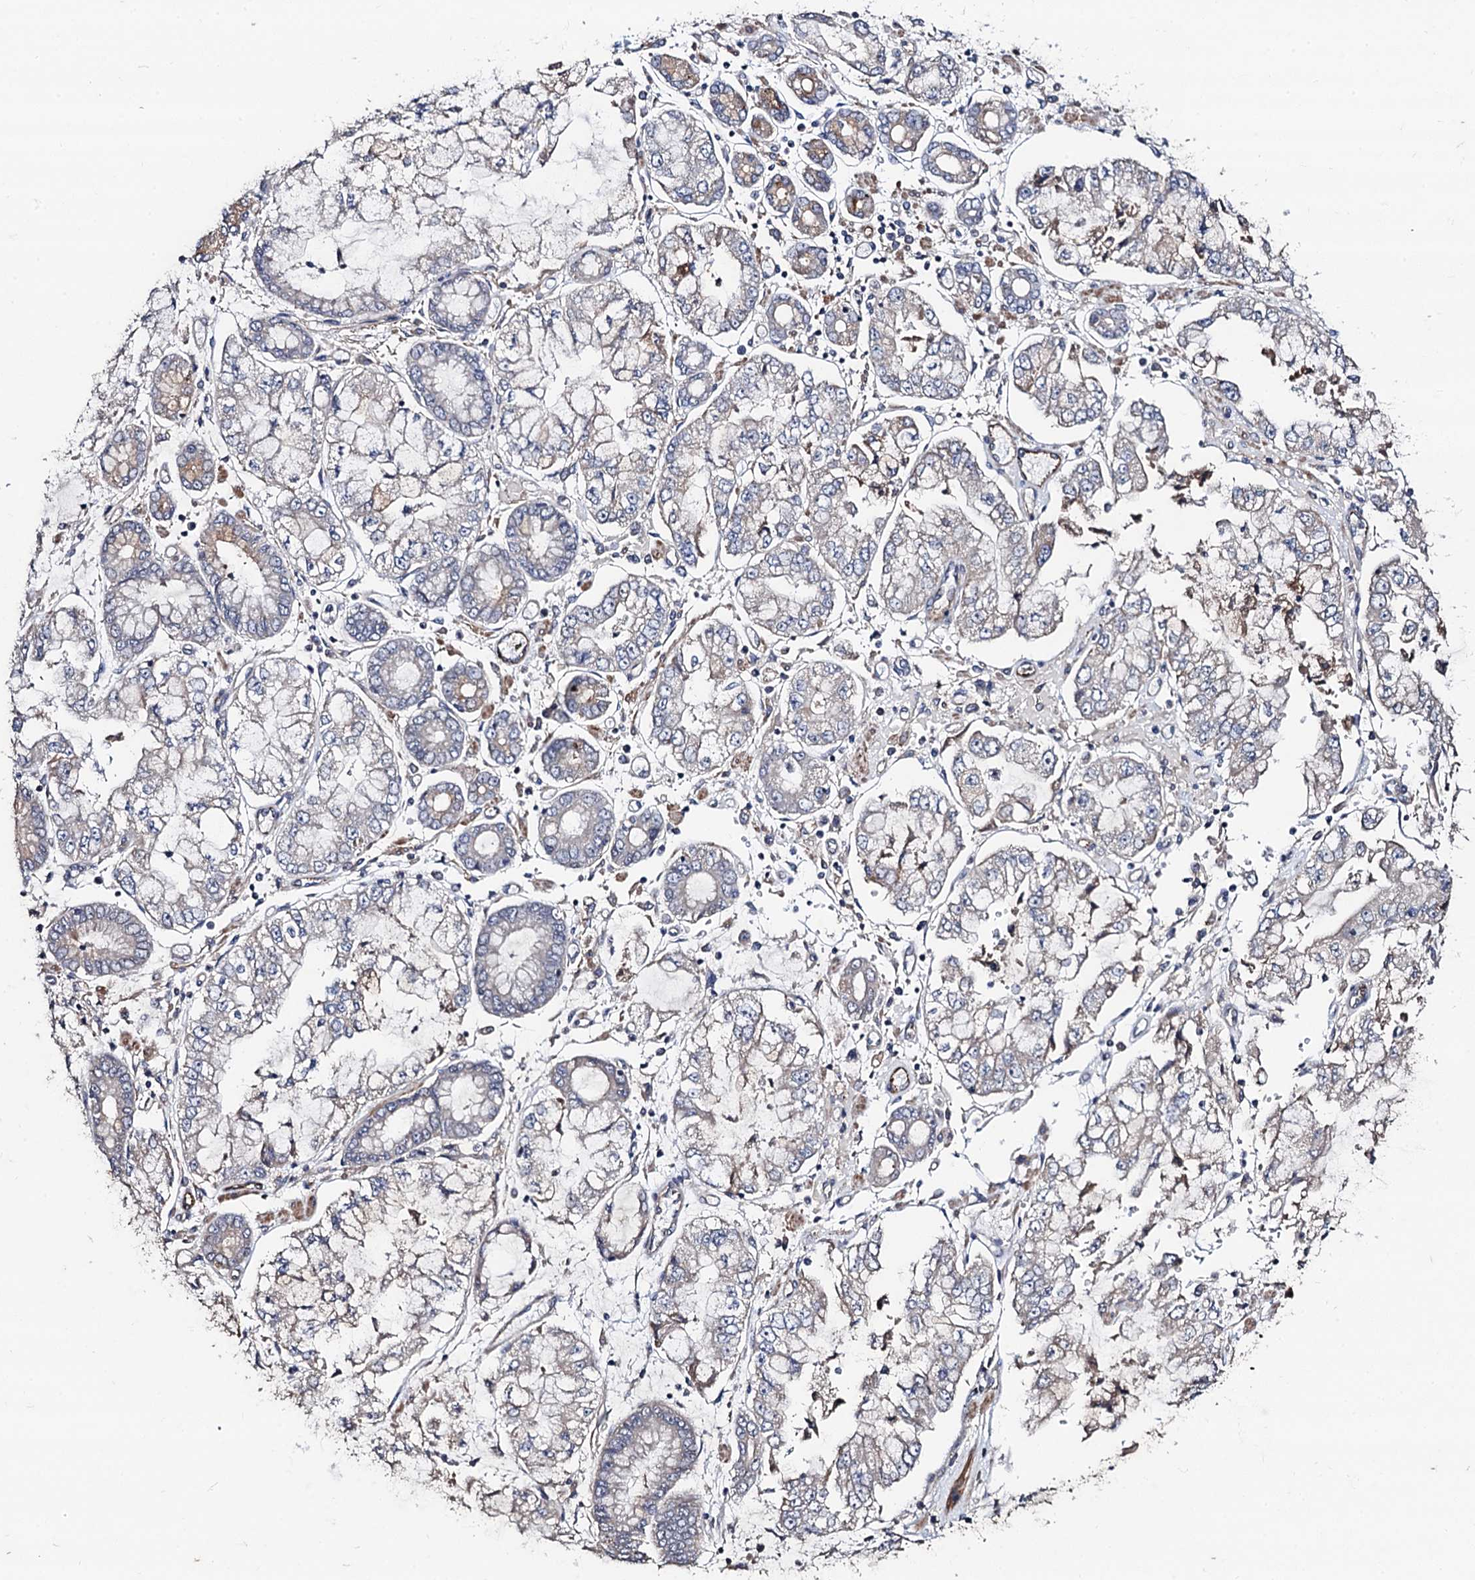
{"staining": {"intensity": "weak", "quantity": "<25%", "location": "cytoplasmic/membranous"}, "tissue": "stomach cancer", "cell_type": "Tumor cells", "image_type": "cancer", "snomed": [{"axis": "morphology", "description": "Adenocarcinoma, NOS"}, {"axis": "topography", "description": "Stomach"}], "caption": "This histopathology image is of stomach cancer (adenocarcinoma) stained with immunohistochemistry (IHC) to label a protein in brown with the nuclei are counter-stained blue. There is no positivity in tumor cells.", "gene": "PPTC7", "patient": {"sex": "male", "age": 76}}